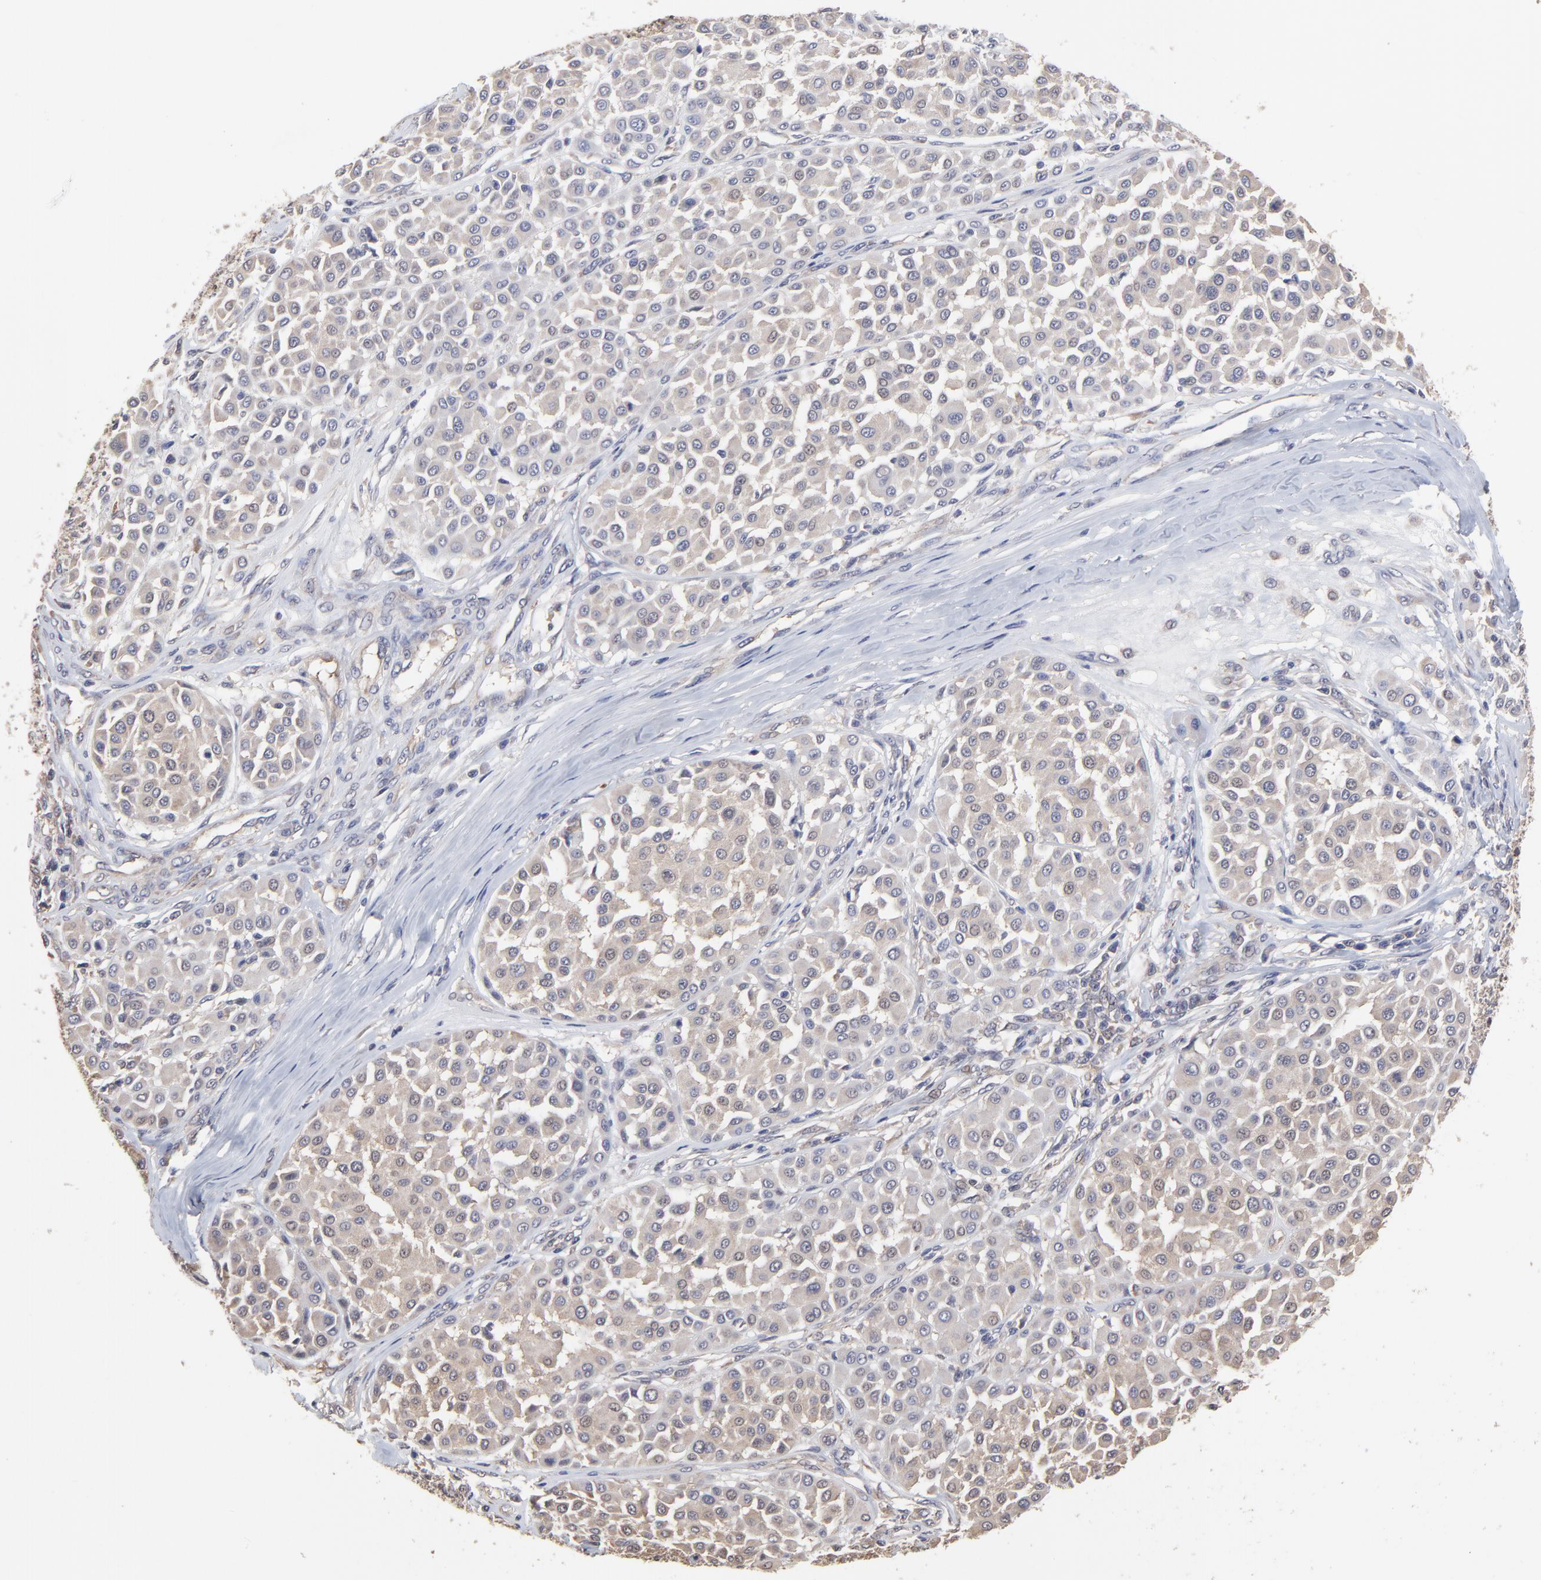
{"staining": {"intensity": "weak", "quantity": ">75%", "location": "cytoplasmic/membranous"}, "tissue": "melanoma", "cell_type": "Tumor cells", "image_type": "cancer", "snomed": [{"axis": "morphology", "description": "Malignant melanoma, Metastatic site"}, {"axis": "topography", "description": "Soft tissue"}], "caption": "Immunohistochemical staining of melanoma shows low levels of weak cytoplasmic/membranous protein staining in about >75% of tumor cells.", "gene": "CCT2", "patient": {"sex": "male", "age": 41}}